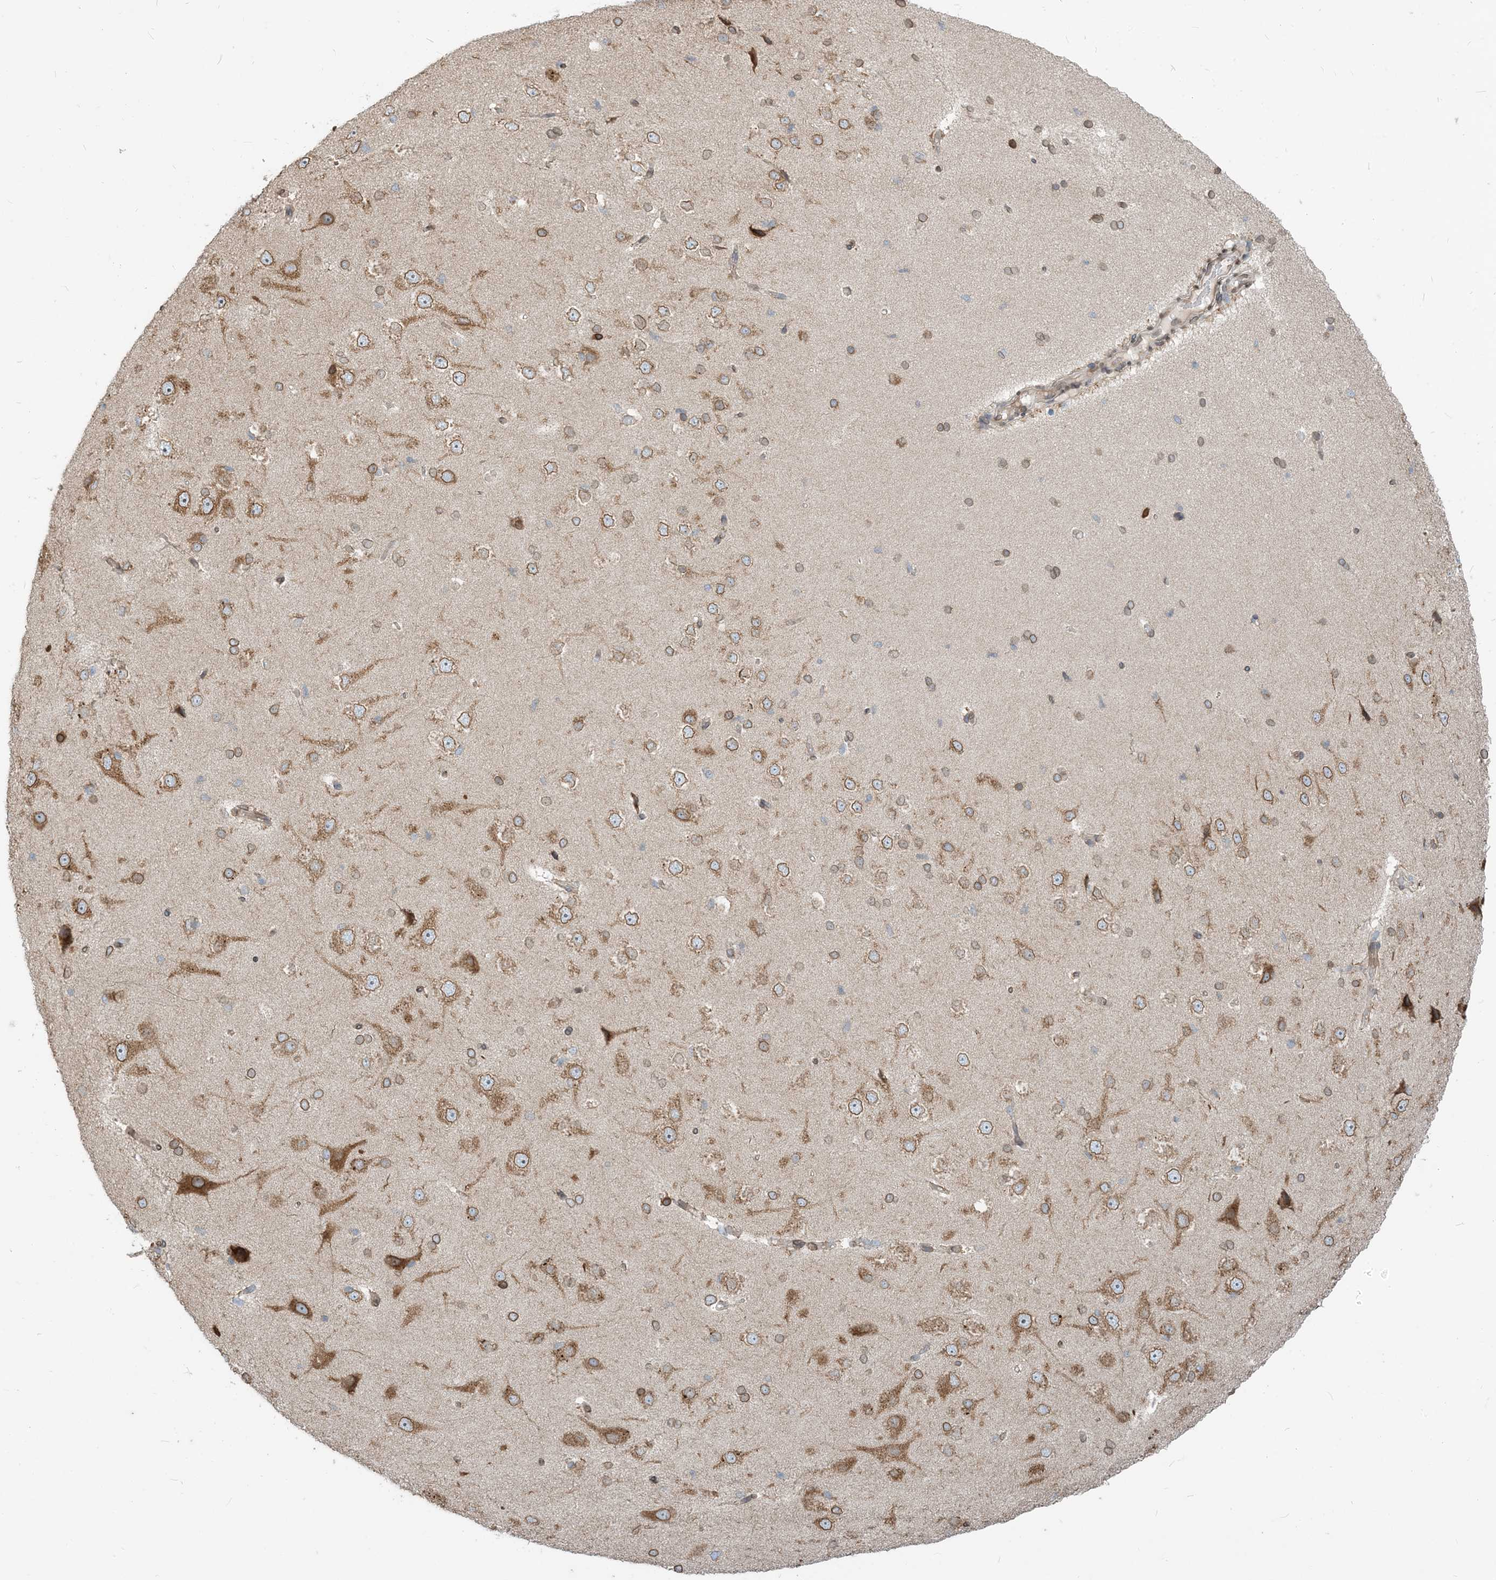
{"staining": {"intensity": "weak", "quantity": "25%-75%", "location": "cytoplasmic/membranous"}, "tissue": "cerebral cortex", "cell_type": "Endothelial cells", "image_type": "normal", "snomed": [{"axis": "morphology", "description": "Normal tissue, NOS"}, {"axis": "morphology", "description": "Developmental malformation"}, {"axis": "topography", "description": "Cerebral cortex"}], "caption": "High-power microscopy captured an immunohistochemistry histopathology image of unremarkable cerebral cortex, revealing weak cytoplasmic/membranous expression in about 25%-75% of endothelial cells. The protein of interest is stained brown, and the nuclei are stained in blue (DAB (3,3'-diaminobenzidine) IHC with brightfield microscopy, high magnification).", "gene": "WWP1", "patient": {"sex": "female", "age": 30}}